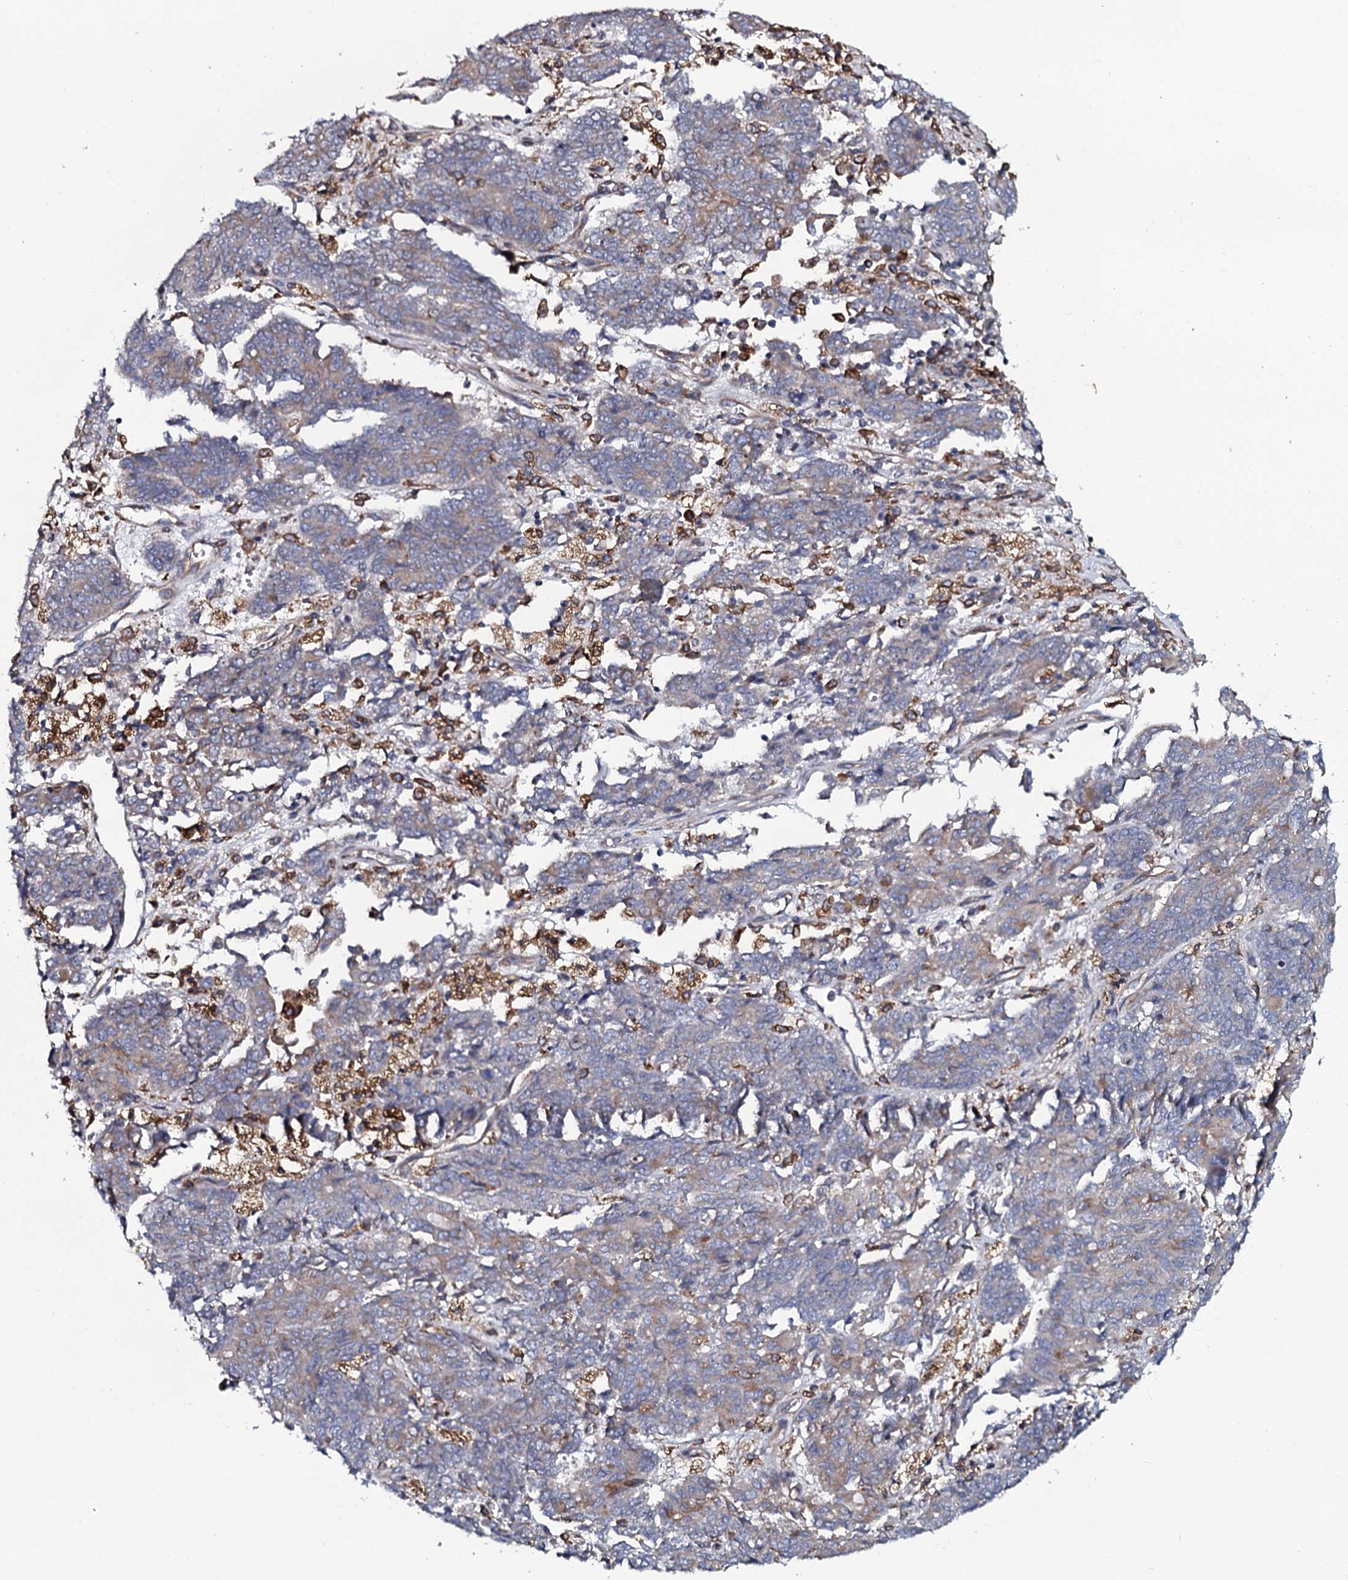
{"staining": {"intensity": "negative", "quantity": "none", "location": "none"}, "tissue": "endometrial cancer", "cell_type": "Tumor cells", "image_type": "cancer", "snomed": [{"axis": "morphology", "description": "Adenocarcinoma, NOS"}, {"axis": "topography", "description": "Endometrium"}], "caption": "Endometrial adenocarcinoma stained for a protein using immunohistochemistry (IHC) exhibits no positivity tumor cells.", "gene": "TMEM151A", "patient": {"sex": "female", "age": 80}}